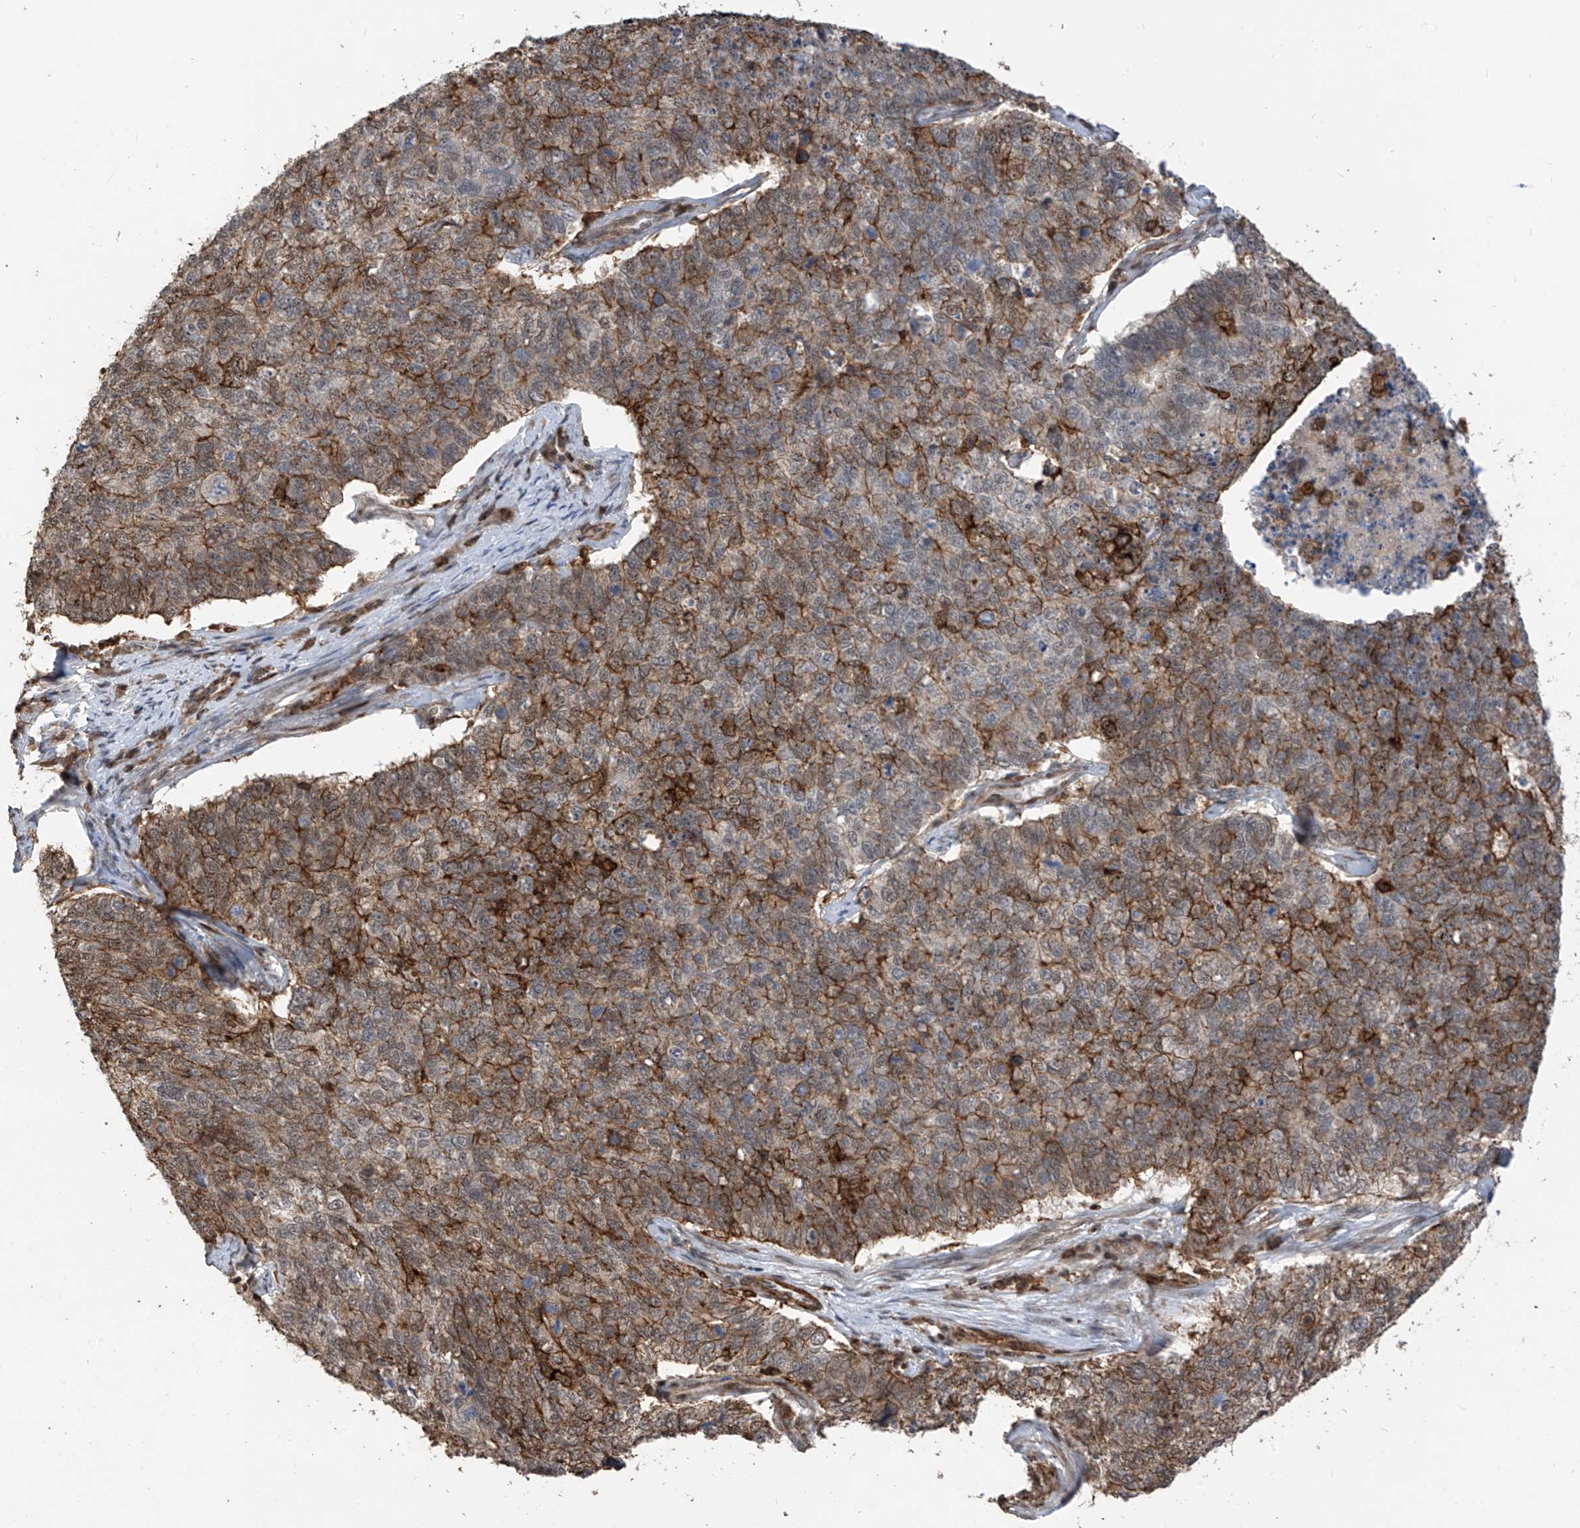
{"staining": {"intensity": "moderate", "quantity": ">75%", "location": "cytoplasmic/membranous"}, "tissue": "cervical cancer", "cell_type": "Tumor cells", "image_type": "cancer", "snomed": [{"axis": "morphology", "description": "Squamous cell carcinoma, NOS"}, {"axis": "topography", "description": "Cervix"}], "caption": "This photomicrograph exhibits immunohistochemistry staining of human cervical cancer, with medium moderate cytoplasmic/membranous expression in approximately >75% of tumor cells.", "gene": "MICAL1", "patient": {"sex": "female", "age": 63}}